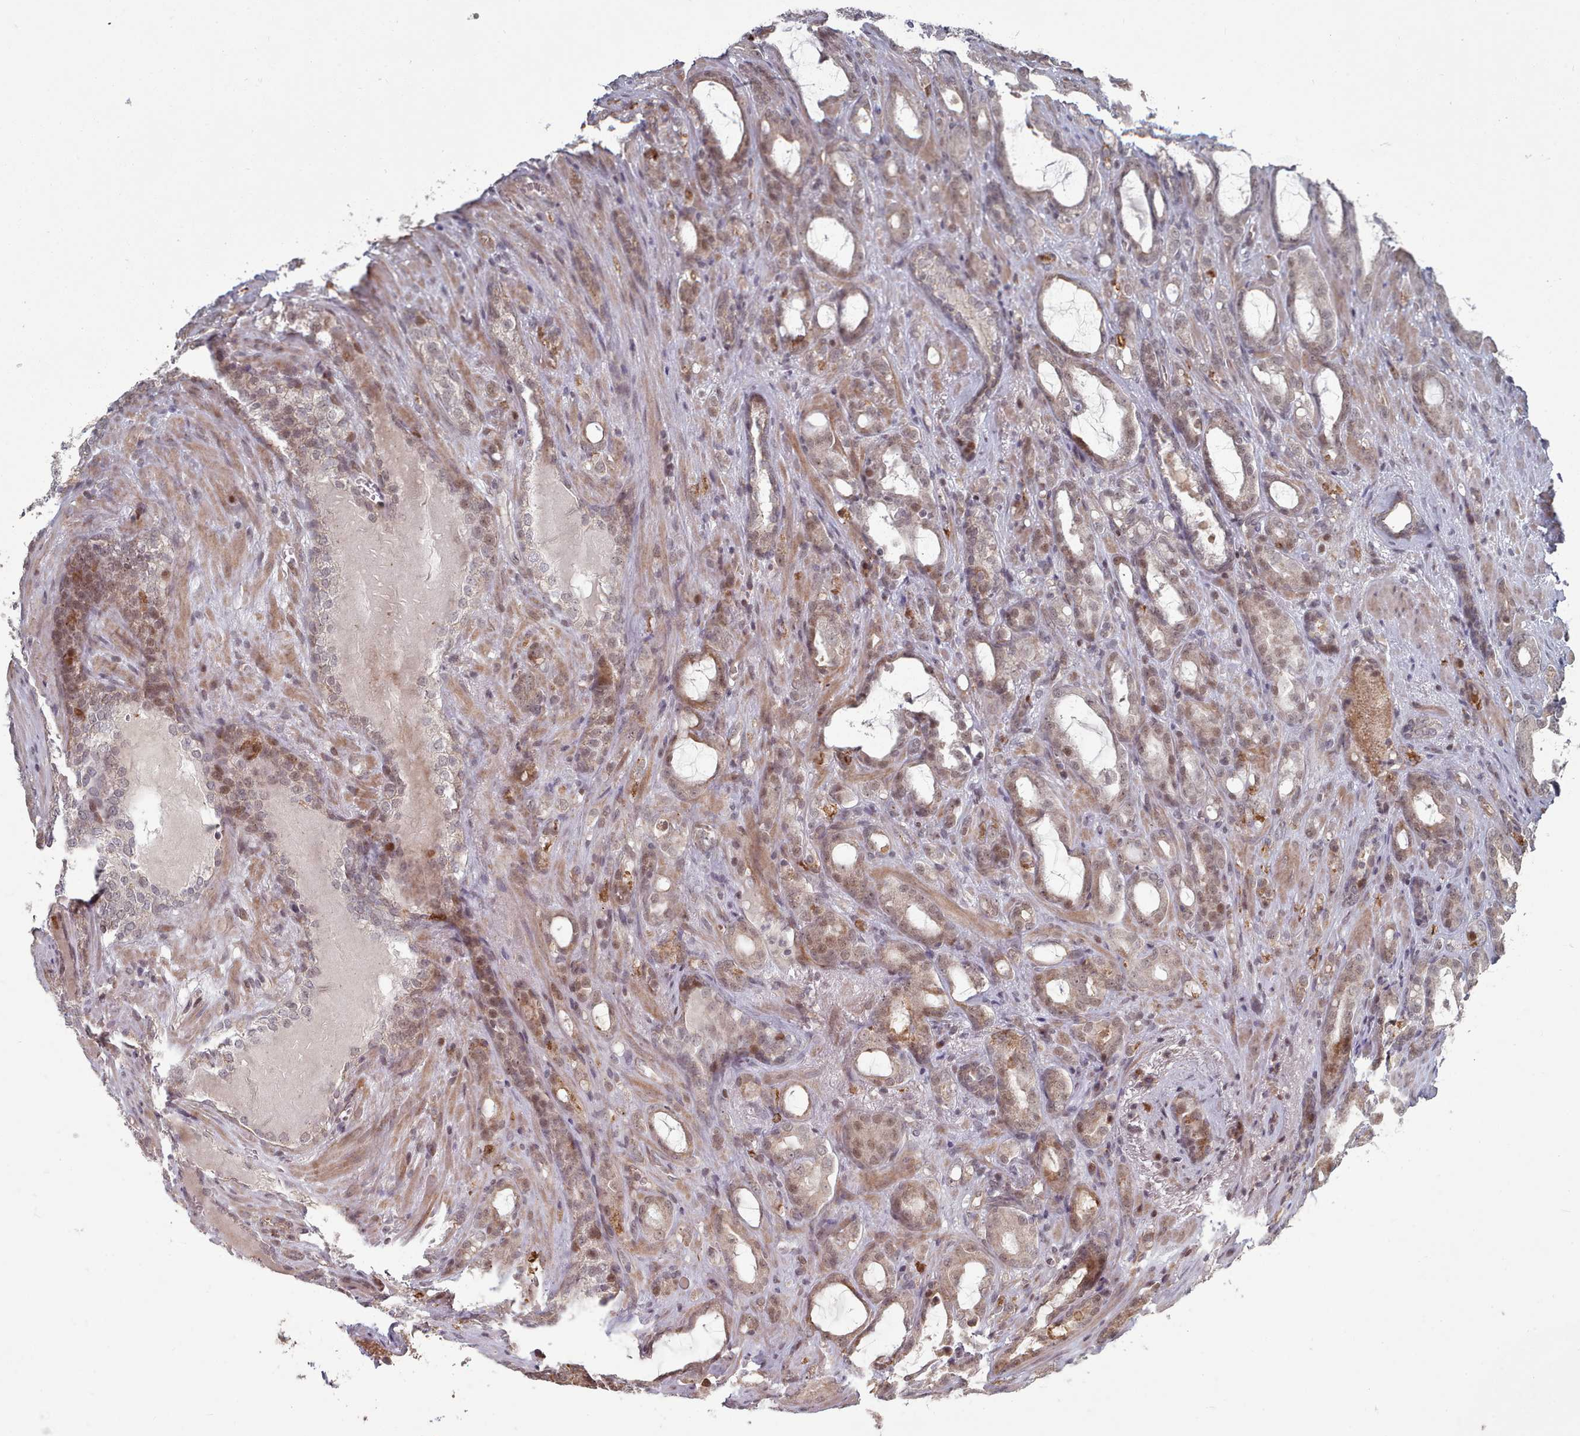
{"staining": {"intensity": "weak", "quantity": "<25%", "location": "nuclear"}, "tissue": "prostate cancer", "cell_type": "Tumor cells", "image_type": "cancer", "snomed": [{"axis": "morphology", "description": "Adenocarcinoma, High grade"}, {"axis": "topography", "description": "Prostate"}], "caption": "A micrograph of prostate cancer stained for a protein reveals no brown staining in tumor cells. (Stains: DAB (3,3'-diaminobenzidine) IHC with hematoxylin counter stain, Microscopy: brightfield microscopy at high magnification).", "gene": "CPSF4", "patient": {"sex": "male", "age": 72}}